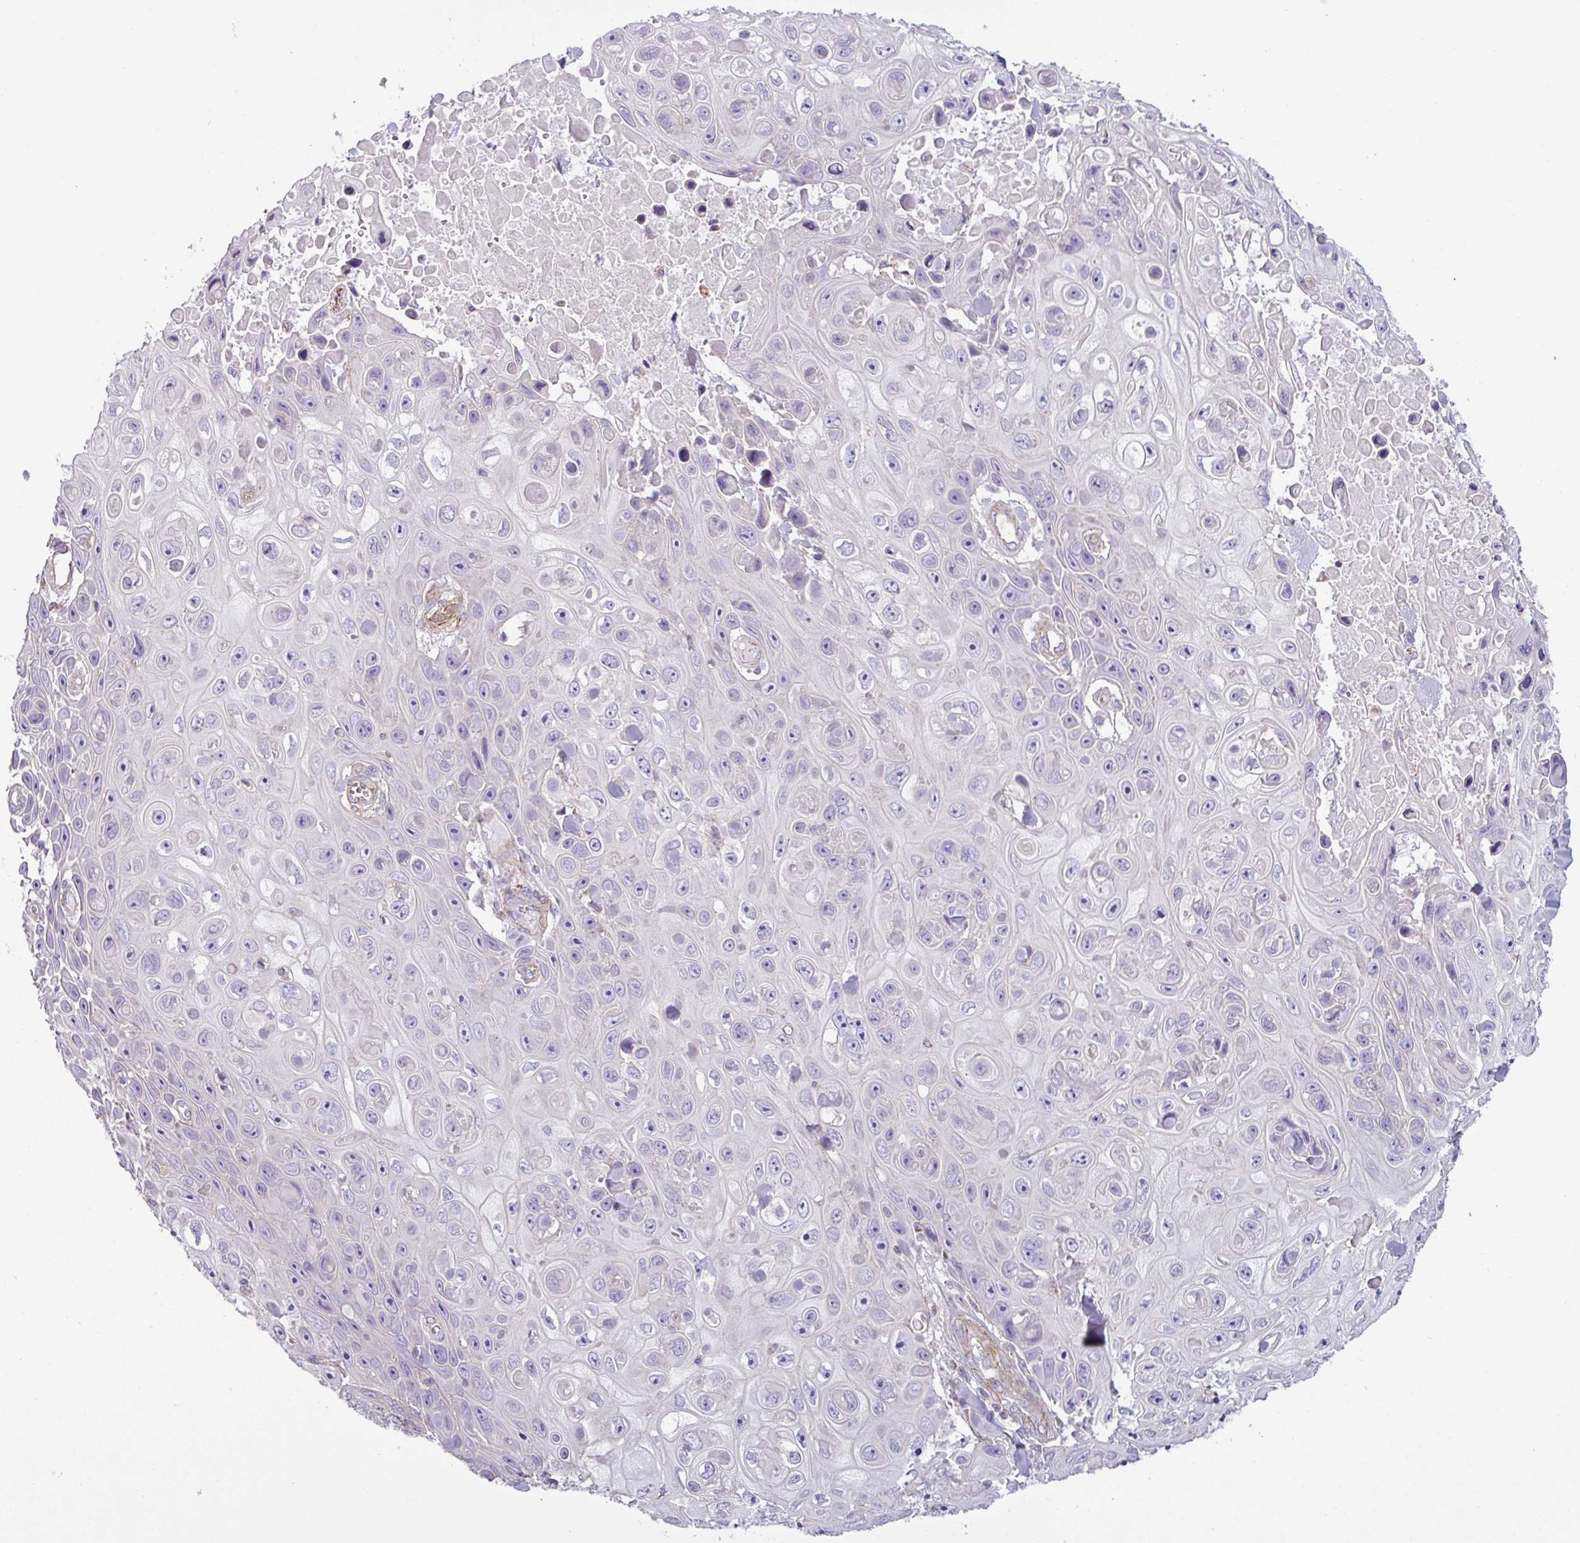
{"staining": {"intensity": "negative", "quantity": "none", "location": "none"}, "tissue": "skin cancer", "cell_type": "Tumor cells", "image_type": "cancer", "snomed": [{"axis": "morphology", "description": "Squamous cell carcinoma, NOS"}, {"axis": "topography", "description": "Skin"}], "caption": "Skin squamous cell carcinoma stained for a protein using IHC reveals no staining tumor cells.", "gene": "BTN2A2", "patient": {"sex": "male", "age": 82}}